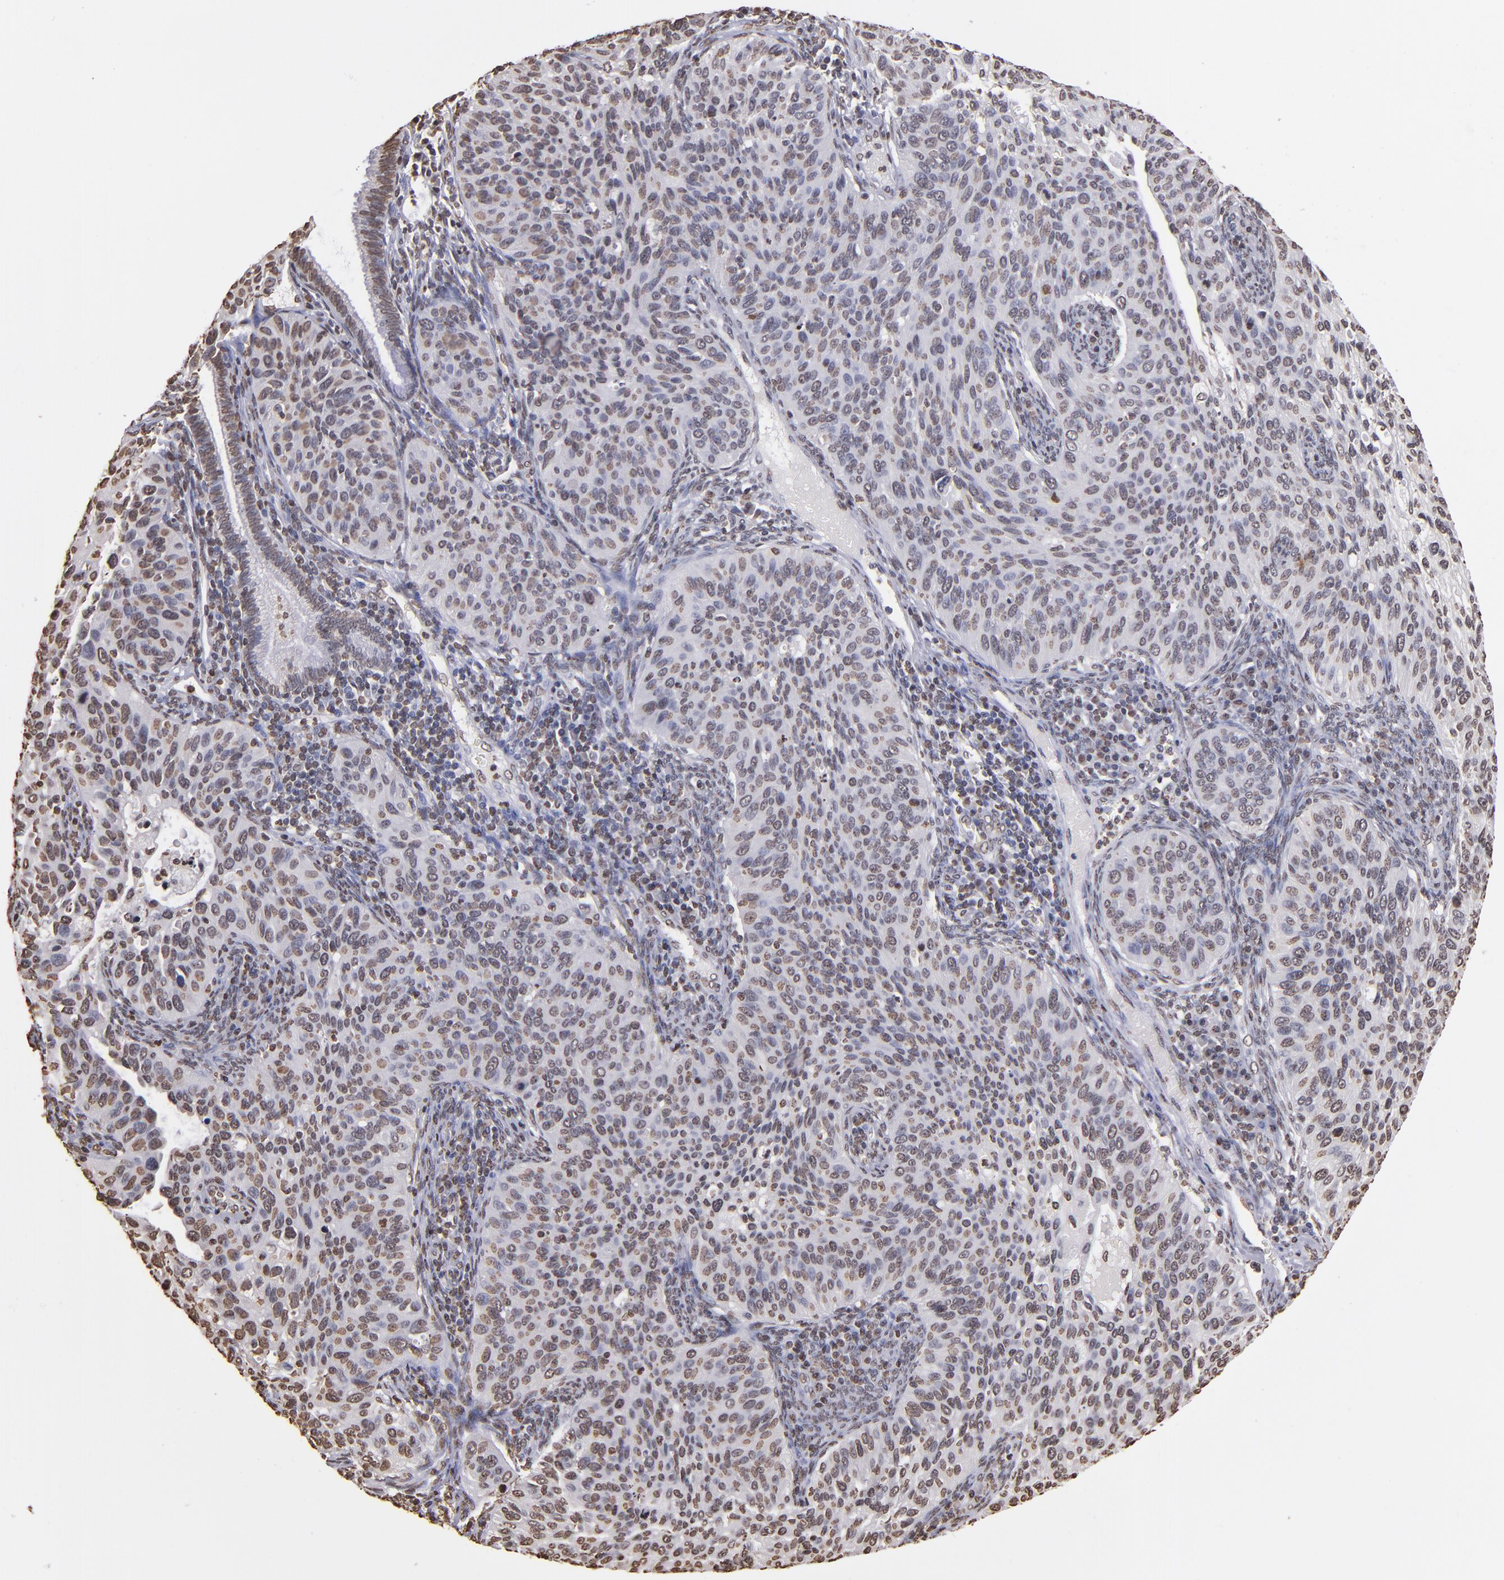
{"staining": {"intensity": "weak", "quantity": "25%-75%", "location": "nuclear"}, "tissue": "cervical cancer", "cell_type": "Tumor cells", "image_type": "cancer", "snomed": [{"axis": "morphology", "description": "Adenocarcinoma, NOS"}, {"axis": "topography", "description": "Cervix"}], "caption": "The photomicrograph shows staining of adenocarcinoma (cervical), revealing weak nuclear protein expression (brown color) within tumor cells. (brown staining indicates protein expression, while blue staining denotes nuclei).", "gene": "LBX1", "patient": {"sex": "female", "age": 29}}